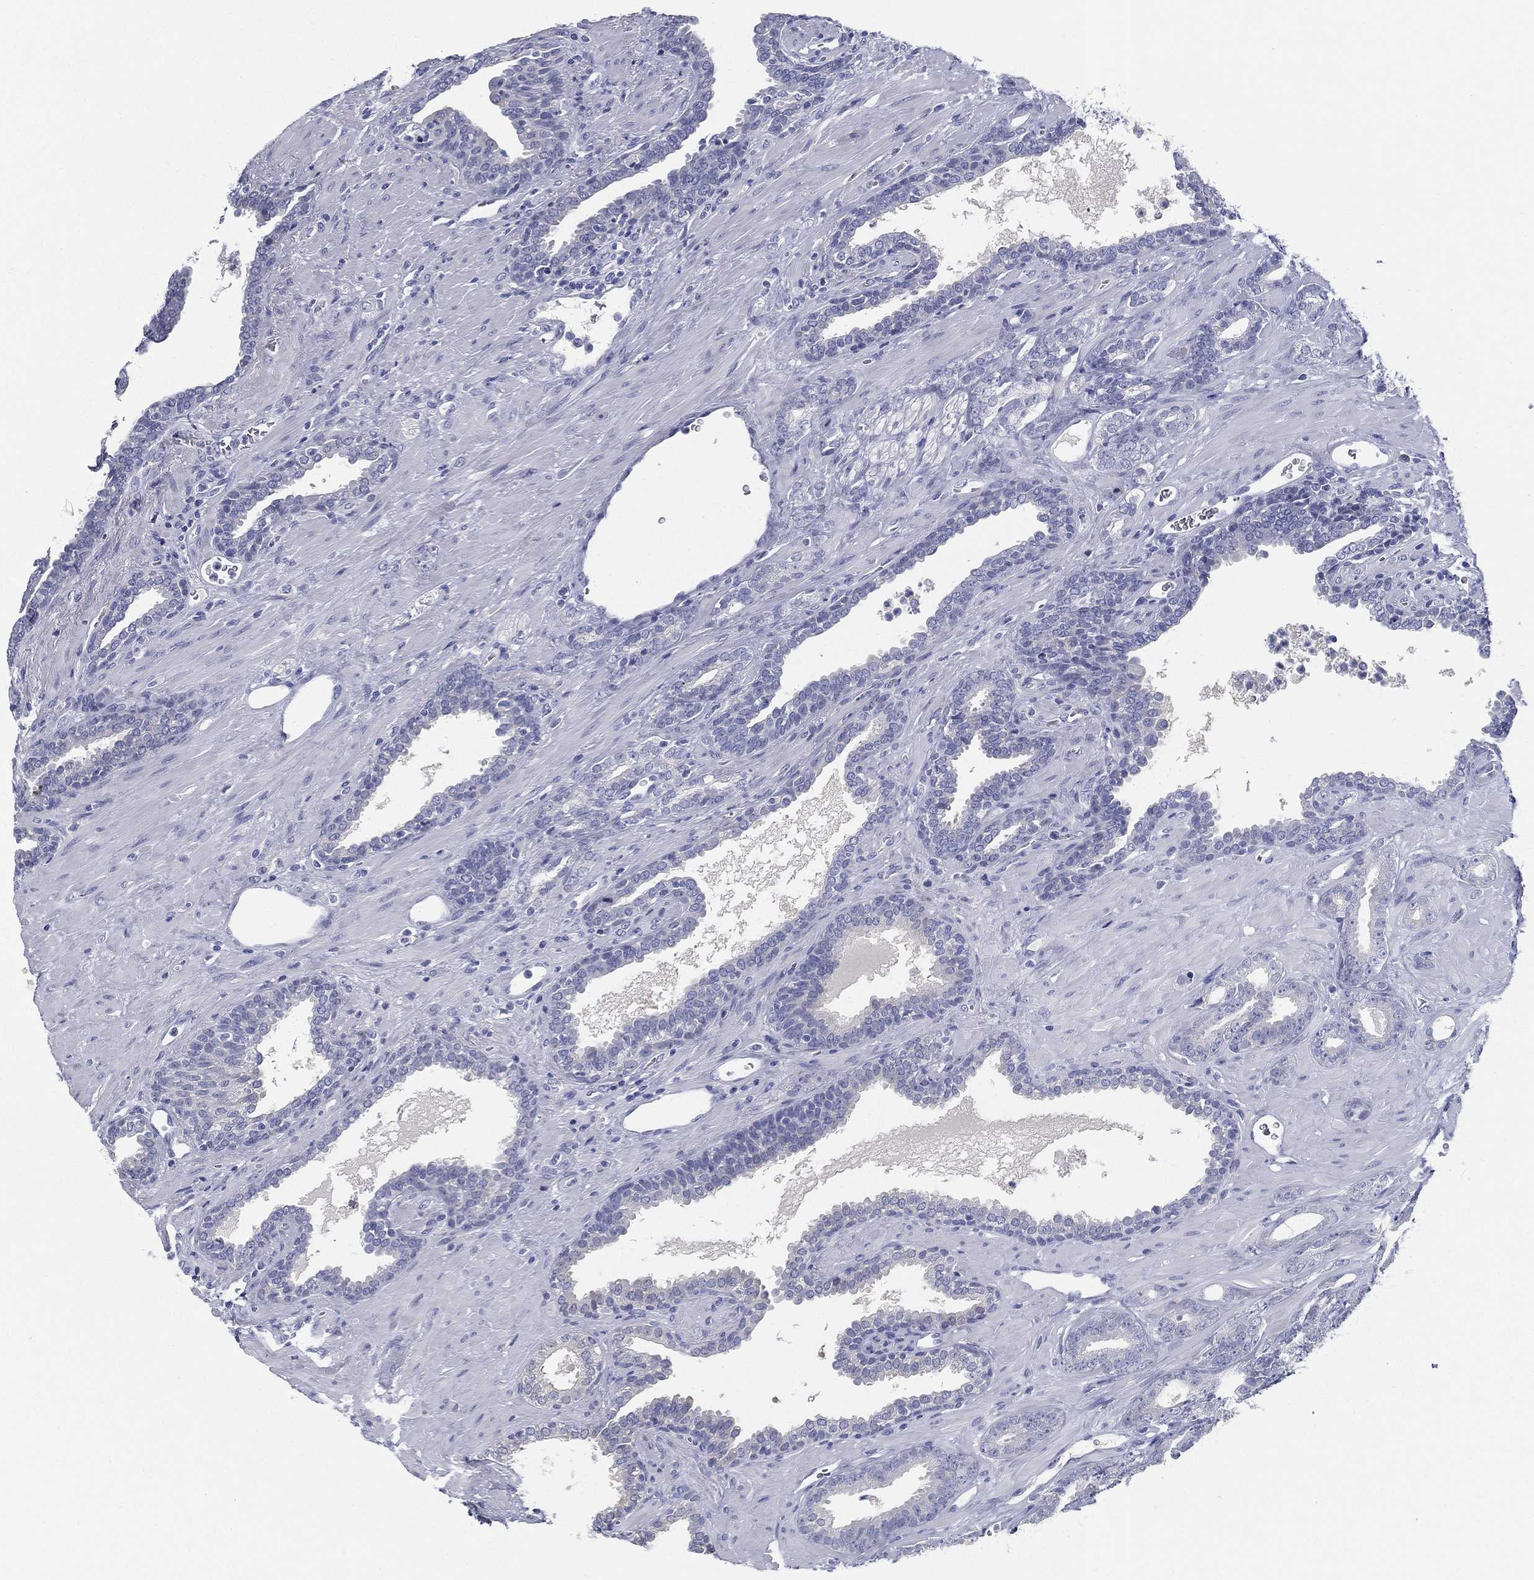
{"staining": {"intensity": "negative", "quantity": "none", "location": "none"}, "tissue": "prostate cancer", "cell_type": "Tumor cells", "image_type": "cancer", "snomed": [{"axis": "morphology", "description": "Adenocarcinoma, Low grade"}, {"axis": "topography", "description": "Prostate"}], "caption": "DAB immunohistochemical staining of human prostate adenocarcinoma (low-grade) shows no significant expression in tumor cells.", "gene": "STS", "patient": {"sex": "male", "age": 61}}